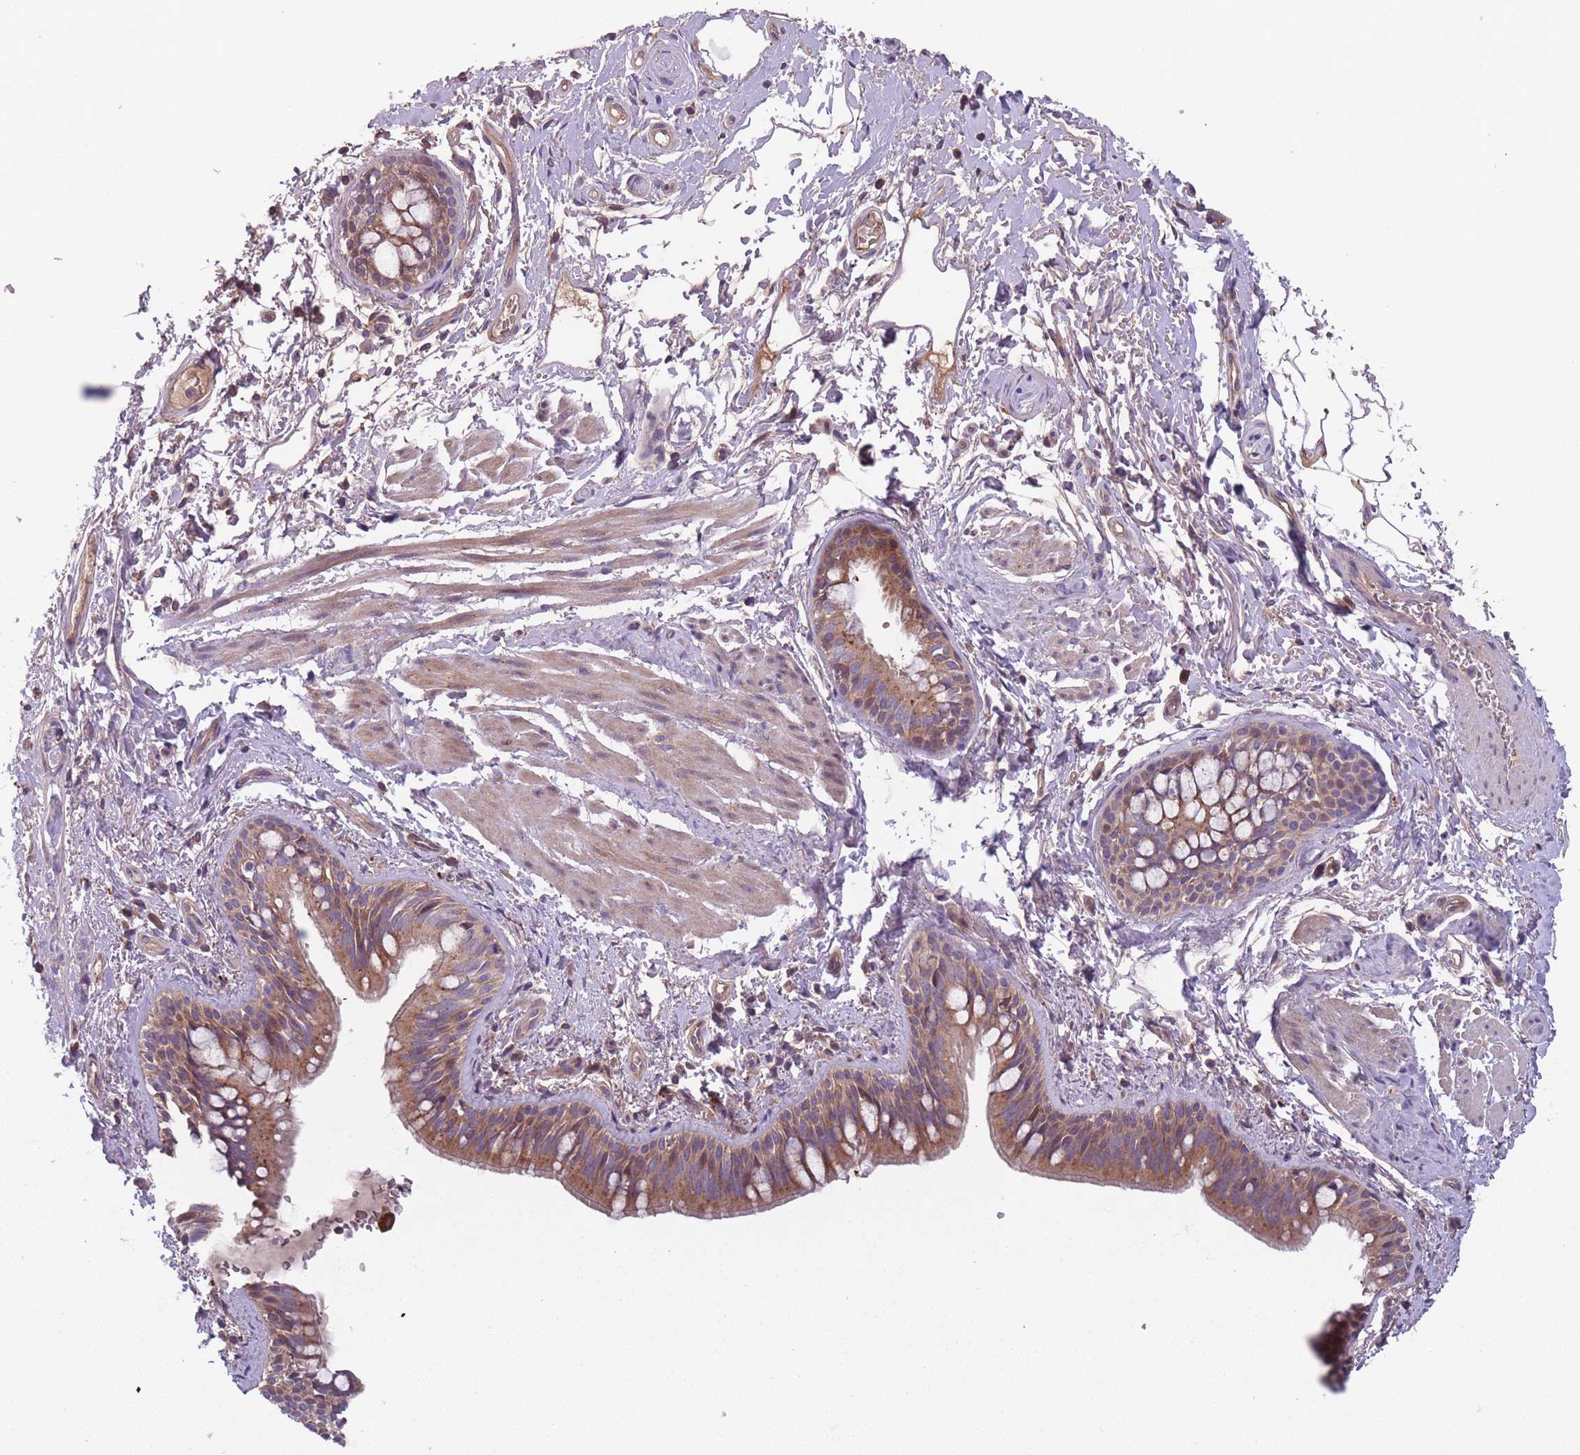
{"staining": {"intensity": "moderate", "quantity": ">75%", "location": "cytoplasmic/membranous"}, "tissue": "bronchus", "cell_type": "Respiratory epithelial cells", "image_type": "normal", "snomed": [{"axis": "morphology", "description": "Normal tissue, NOS"}, {"axis": "topography", "description": "Lymph node"}, {"axis": "topography", "description": "Cartilage tissue"}, {"axis": "topography", "description": "Bronchus"}], "caption": "A micrograph of bronchus stained for a protein reveals moderate cytoplasmic/membranous brown staining in respiratory epithelial cells.", "gene": "ITPKC", "patient": {"sex": "female", "age": 70}}